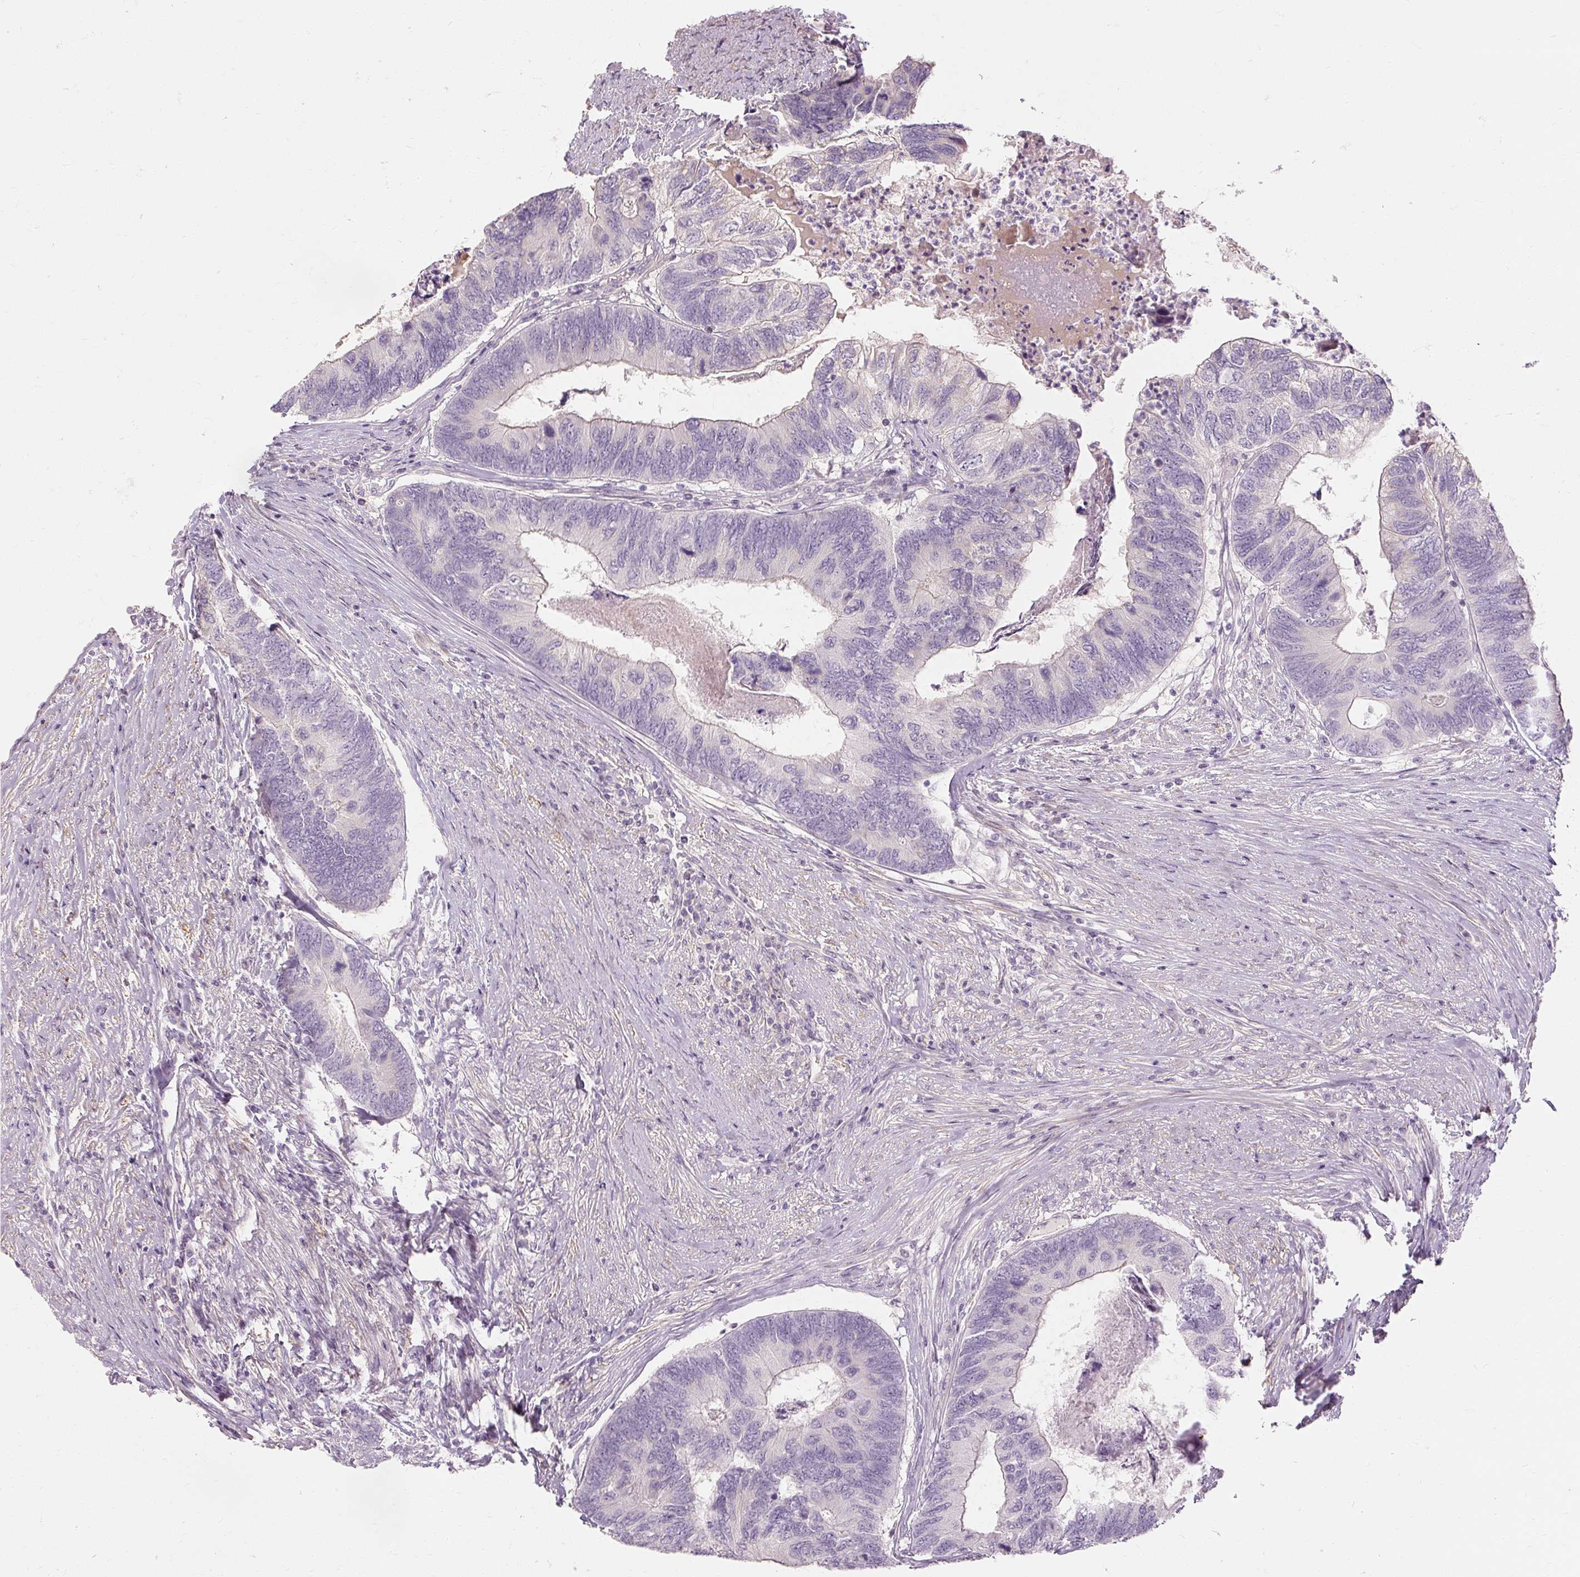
{"staining": {"intensity": "negative", "quantity": "none", "location": "none"}, "tissue": "colorectal cancer", "cell_type": "Tumor cells", "image_type": "cancer", "snomed": [{"axis": "morphology", "description": "Adenocarcinoma, NOS"}, {"axis": "topography", "description": "Colon"}], "caption": "A photomicrograph of colorectal adenocarcinoma stained for a protein shows no brown staining in tumor cells. (IHC, brightfield microscopy, high magnification).", "gene": "CAPN3", "patient": {"sex": "female", "age": 67}}